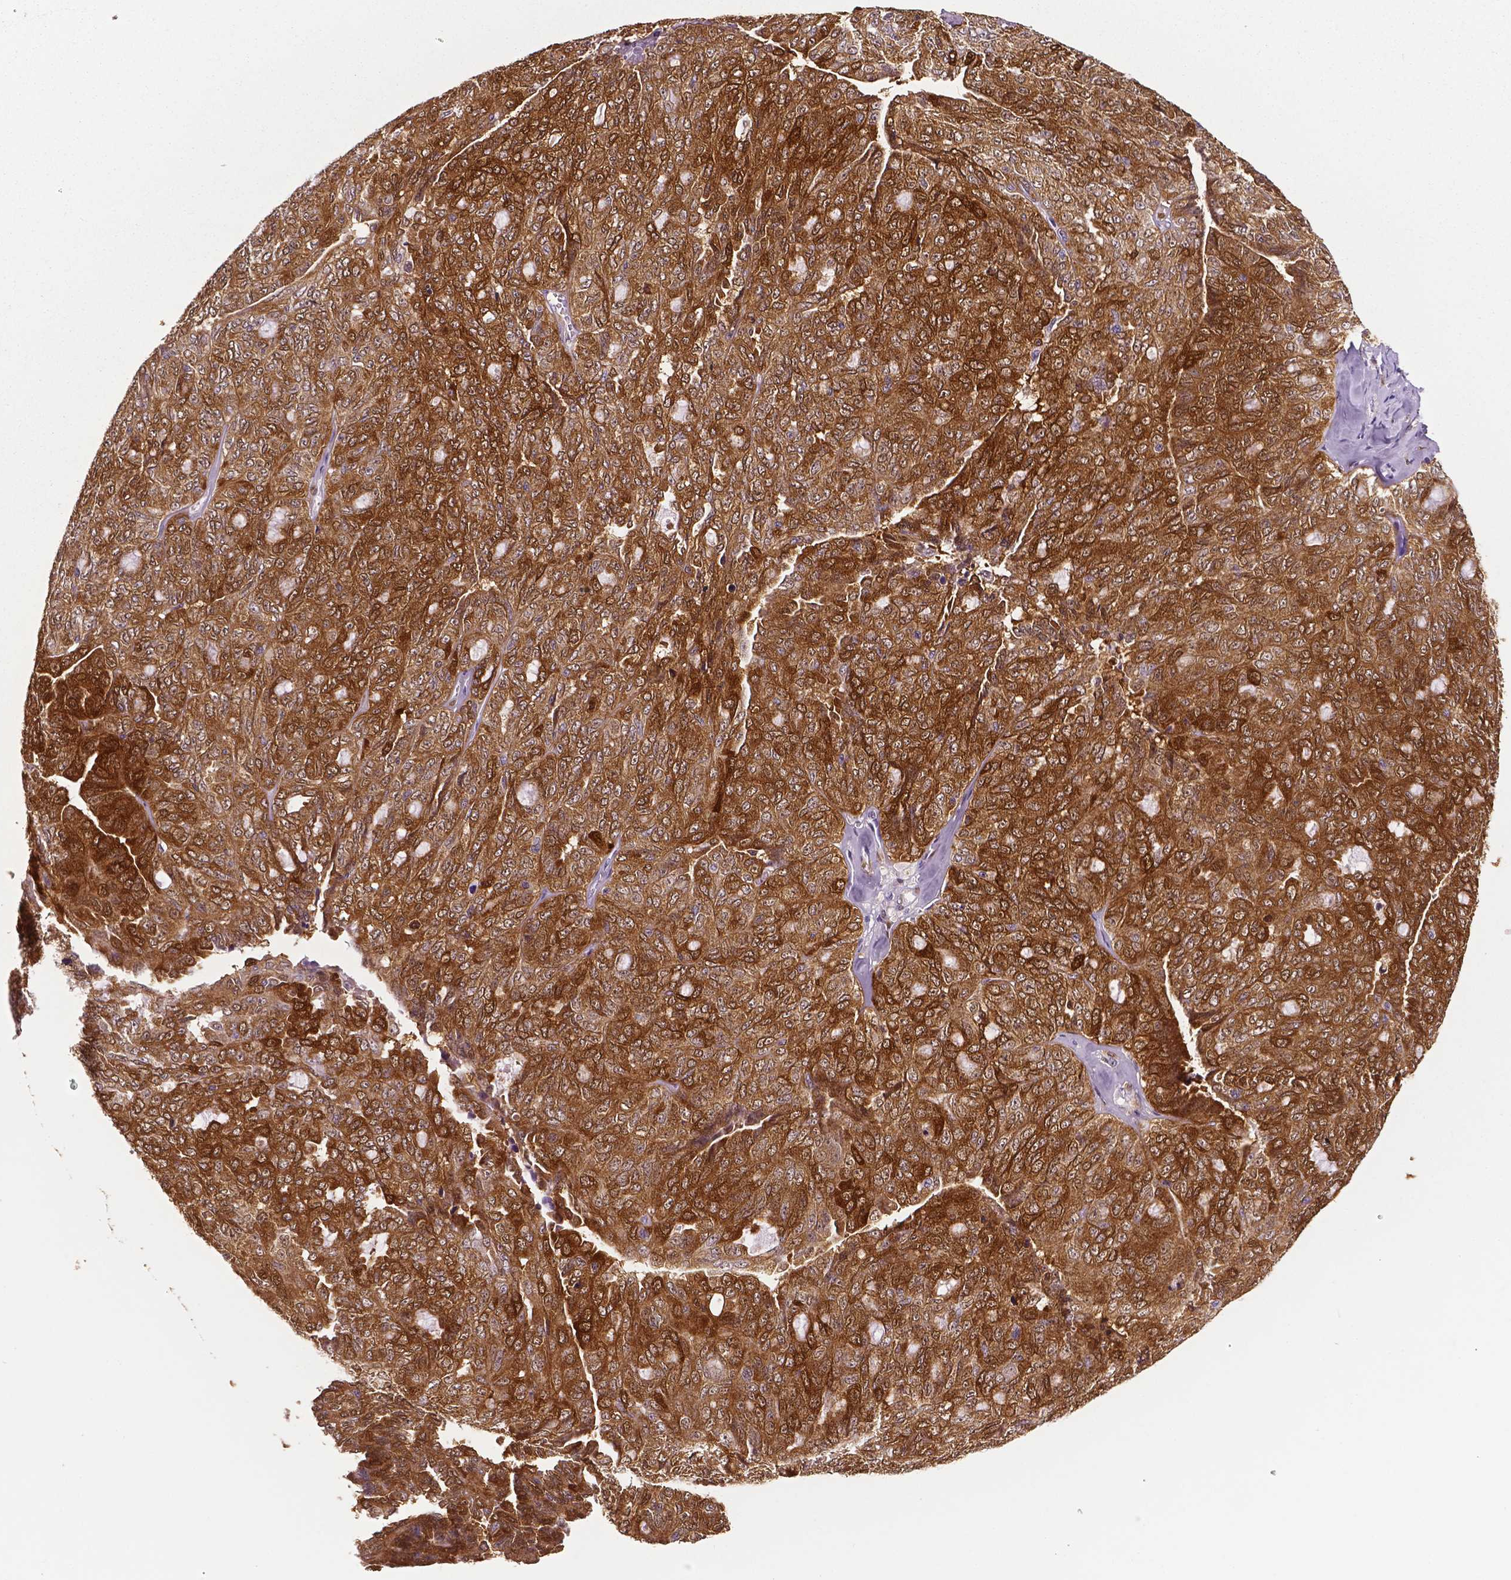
{"staining": {"intensity": "strong", "quantity": ">75%", "location": "cytoplasmic/membranous"}, "tissue": "ovarian cancer", "cell_type": "Tumor cells", "image_type": "cancer", "snomed": [{"axis": "morphology", "description": "Cystadenocarcinoma, serous, NOS"}, {"axis": "topography", "description": "Ovary"}], "caption": "Protein staining by immunohistochemistry (IHC) exhibits strong cytoplasmic/membranous expression in approximately >75% of tumor cells in ovarian cancer.", "gene": "PHGDH", "patient": {"sex": "female", "age": 71}}